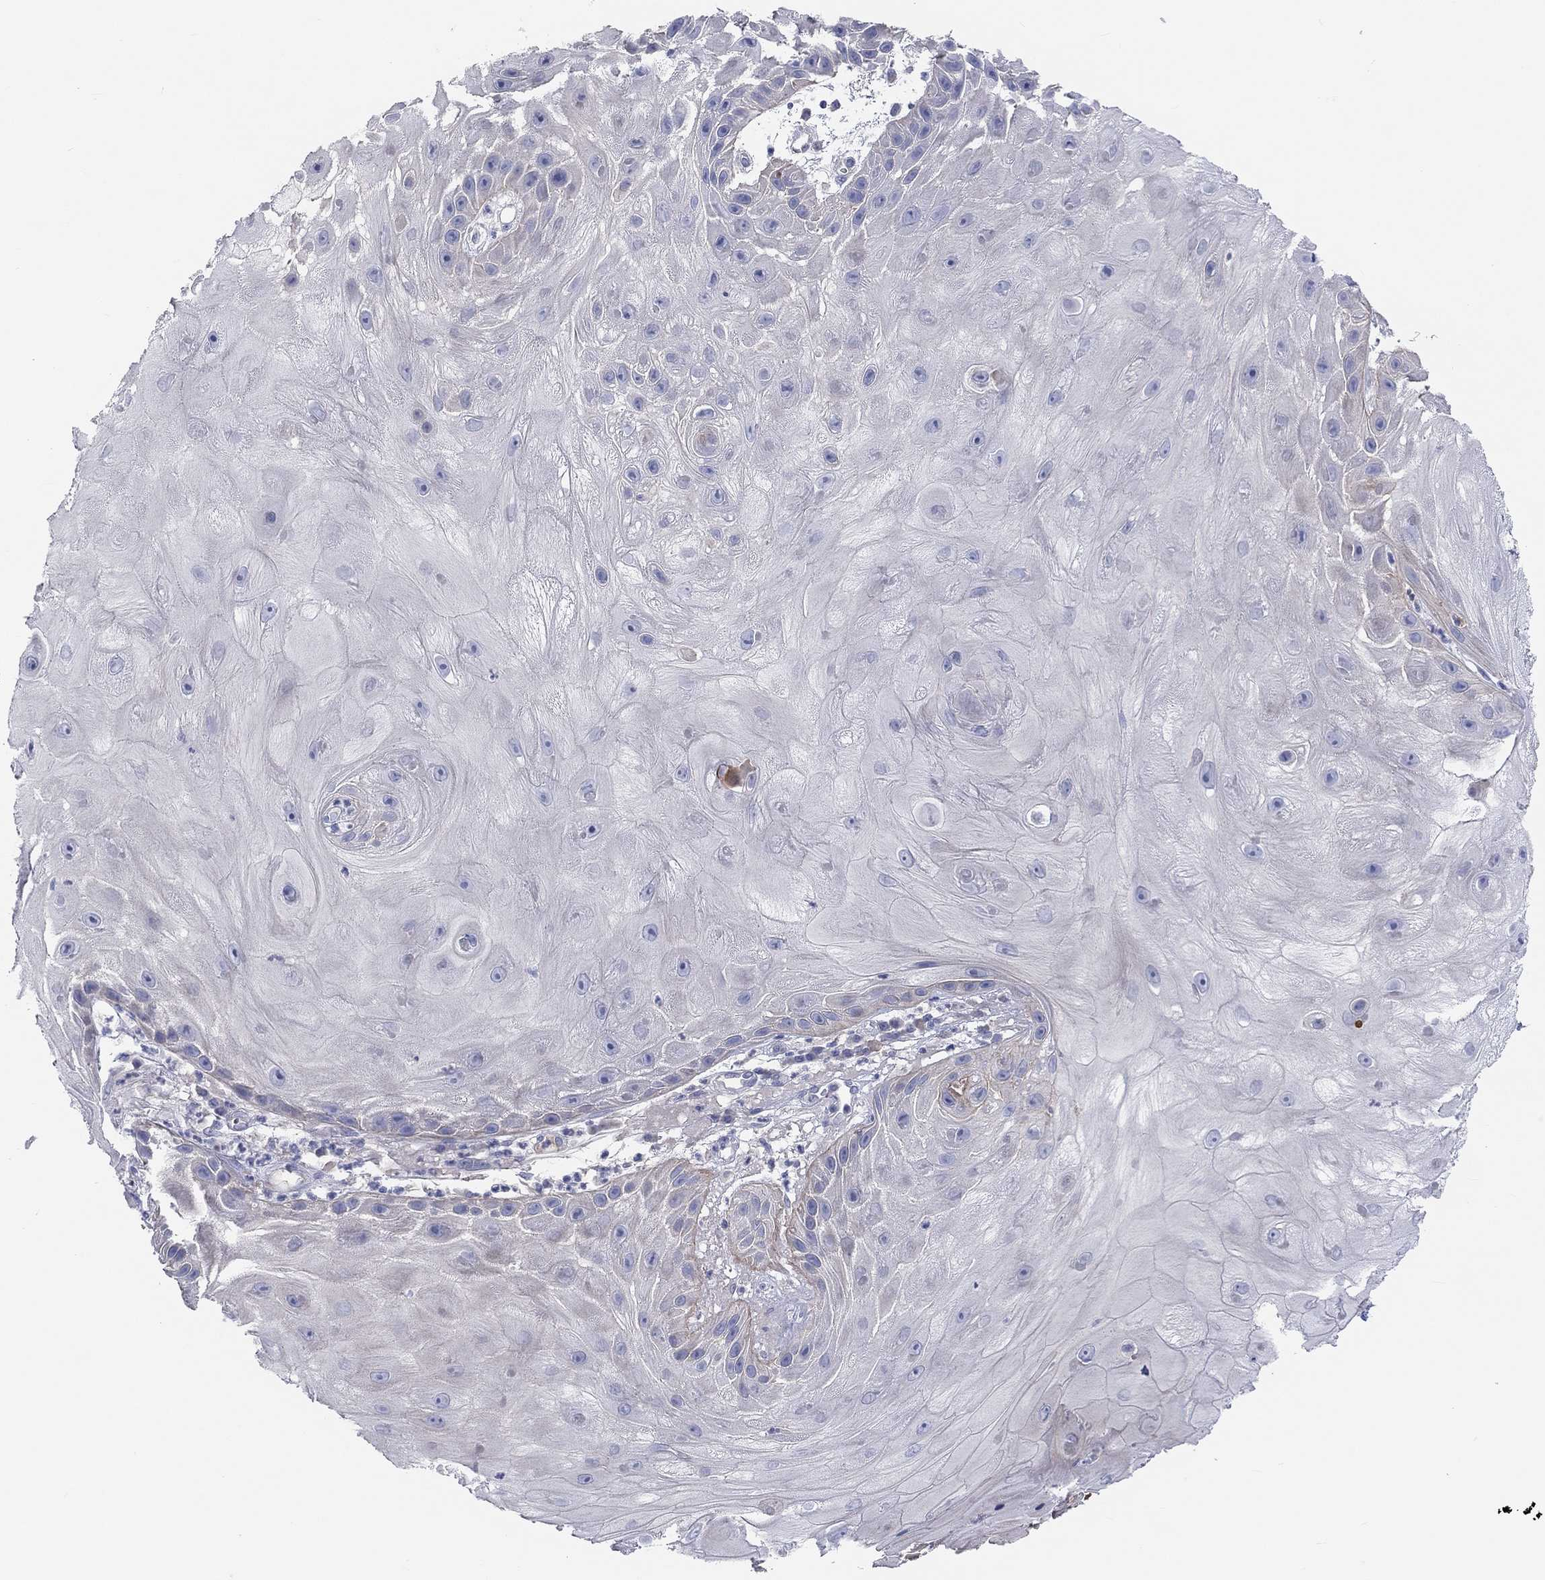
{"staining": {"intensity": "negative", "quantity": "none", "location": "none"}, "tissue": "skin cancer", "cell_type": "Tumor cells", "image_type": "cancer", "snomed": [{"axis": "morphology", "description": "Normal tissue, NOS"}, {"axis": "morphology", "description": "Squamous cell carcinoma, NOS"}, {"axis": "topography", "description": "Skin"}], "caption": "Histopathology image shows no protein staining in tumor cells of skin cancer (squamous cell carcinoma) tissue.", "gene": "ST7L", "patient": {"sex": "male", "age": 79}}